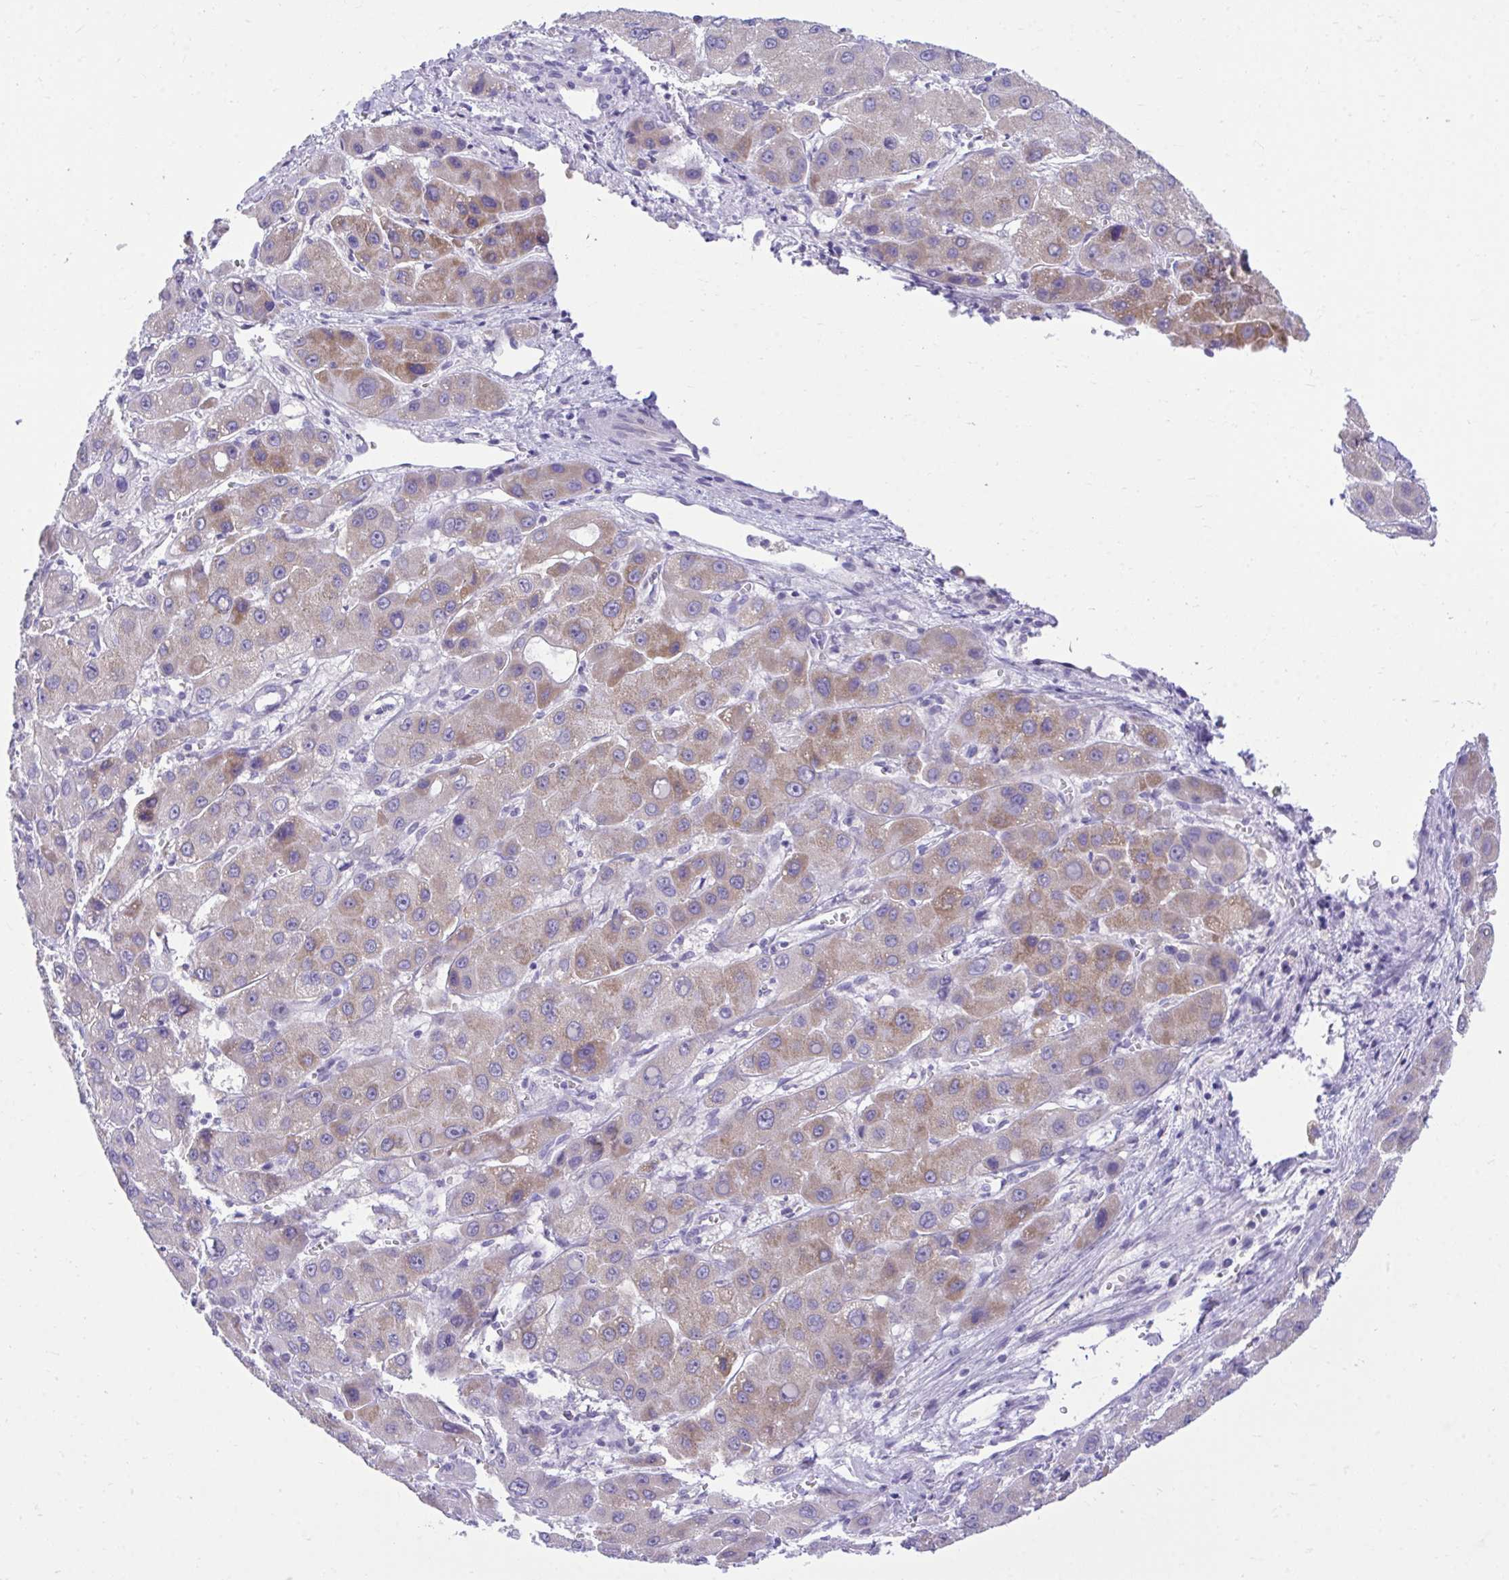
{"staining": {"intensity": "weak", "quantity": "25%-75%", "location": "cytoplasmic/membranous"}, "tissue": "liver cancer", "cell_type": "Tumor cells", "image_type": "cancer", "snomed": [{"axis": "morphology", "description": "Carcinoma, Hepatocellular, NOS"}, {"axis": "topography", "description": "Liver"}], "caption": "Weak cytoplasmic/membranous expression is appreciated in approximately 25%-75% of tumor cells in liver hepatocellular carcinoma.", "gene": "PLEKHH1", "patient": {"sex": "male", "age": 55}}